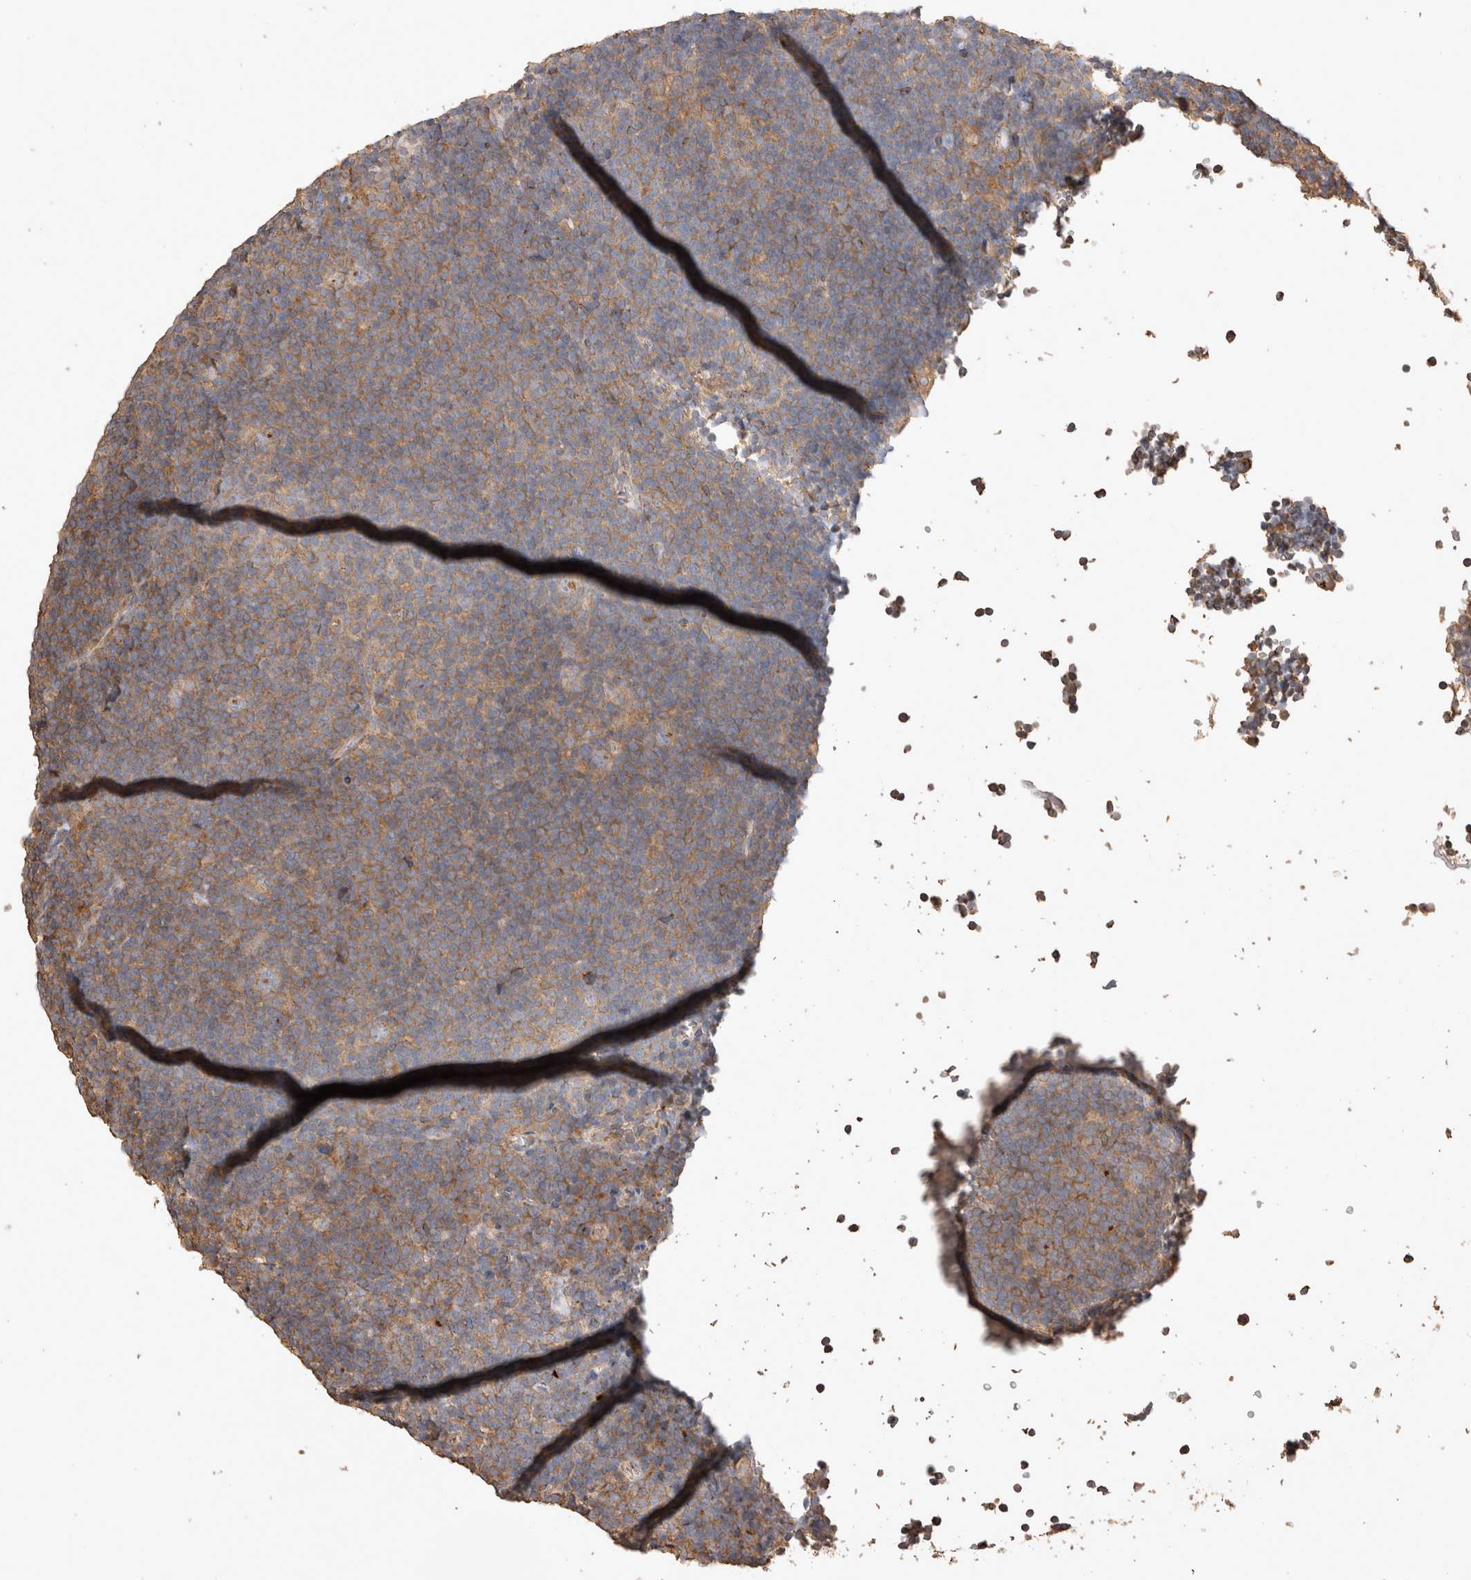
{"staining": {"intensity": "weak", "quantity": "25%-75%", "location": "cytoplasmic/membranous"}, "tissue": "lymphoma", "cell_type": "Tumor cells", "image_type": "cancer", "snomed": [{"axis": "morphology", "description": "Hodgkin's disease, NOS"}, {"axis": "topography", "description": "Lymph node"}], "caption": "IHC histopathology image of neoplastic tissue: lymphoma stained using immunohistochemistry demonstrates low levels of weak protein expression localized specifically in the cytoplasmic/membranous of tumor cells, appearing as a cytoplasmic/membranous brown color.", "gene": "SNX31", "patient": {"sex": "female", "age": 57}}